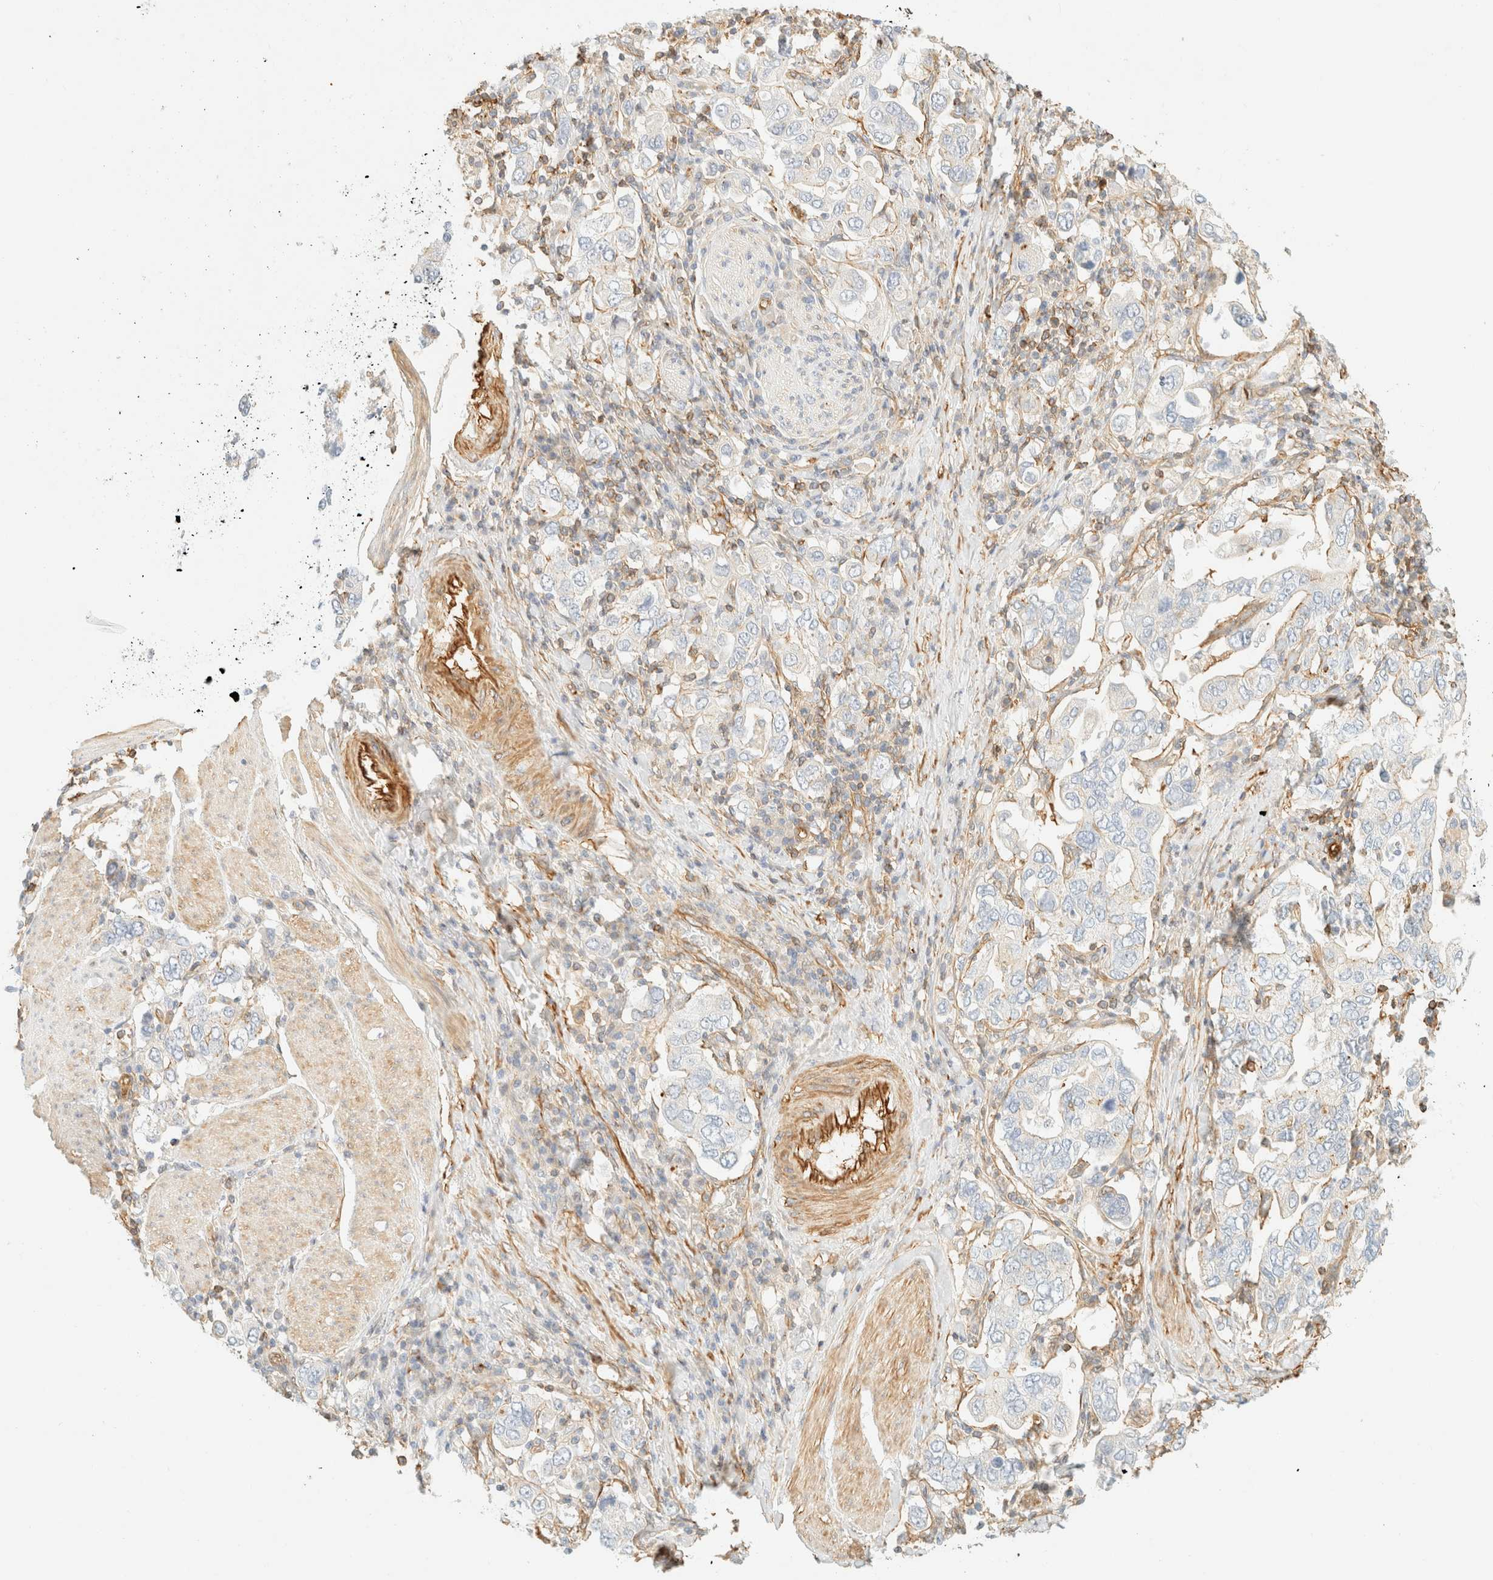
{"staining": {"intensity": "negative", "quantity": "none", "location": "none"}, "tissue": "stomach cancer", "cell_type": "Tumor cells", "image_type": "cancer", "snomed": [{"axis": "morphology", "description": "Adenocarcinoma, NOS"}, {"axis": "topography", "description": "Stomach, upper"}], "caption": "High magnification brightfield microscopy of stomach adenocarcinoma stained with DAB (brown) and counterstained with hematoxylin (blue): tumor cells show no significant staining.", "gene": "OTOP2", "patient": {"sex": "male", "age": 62}}